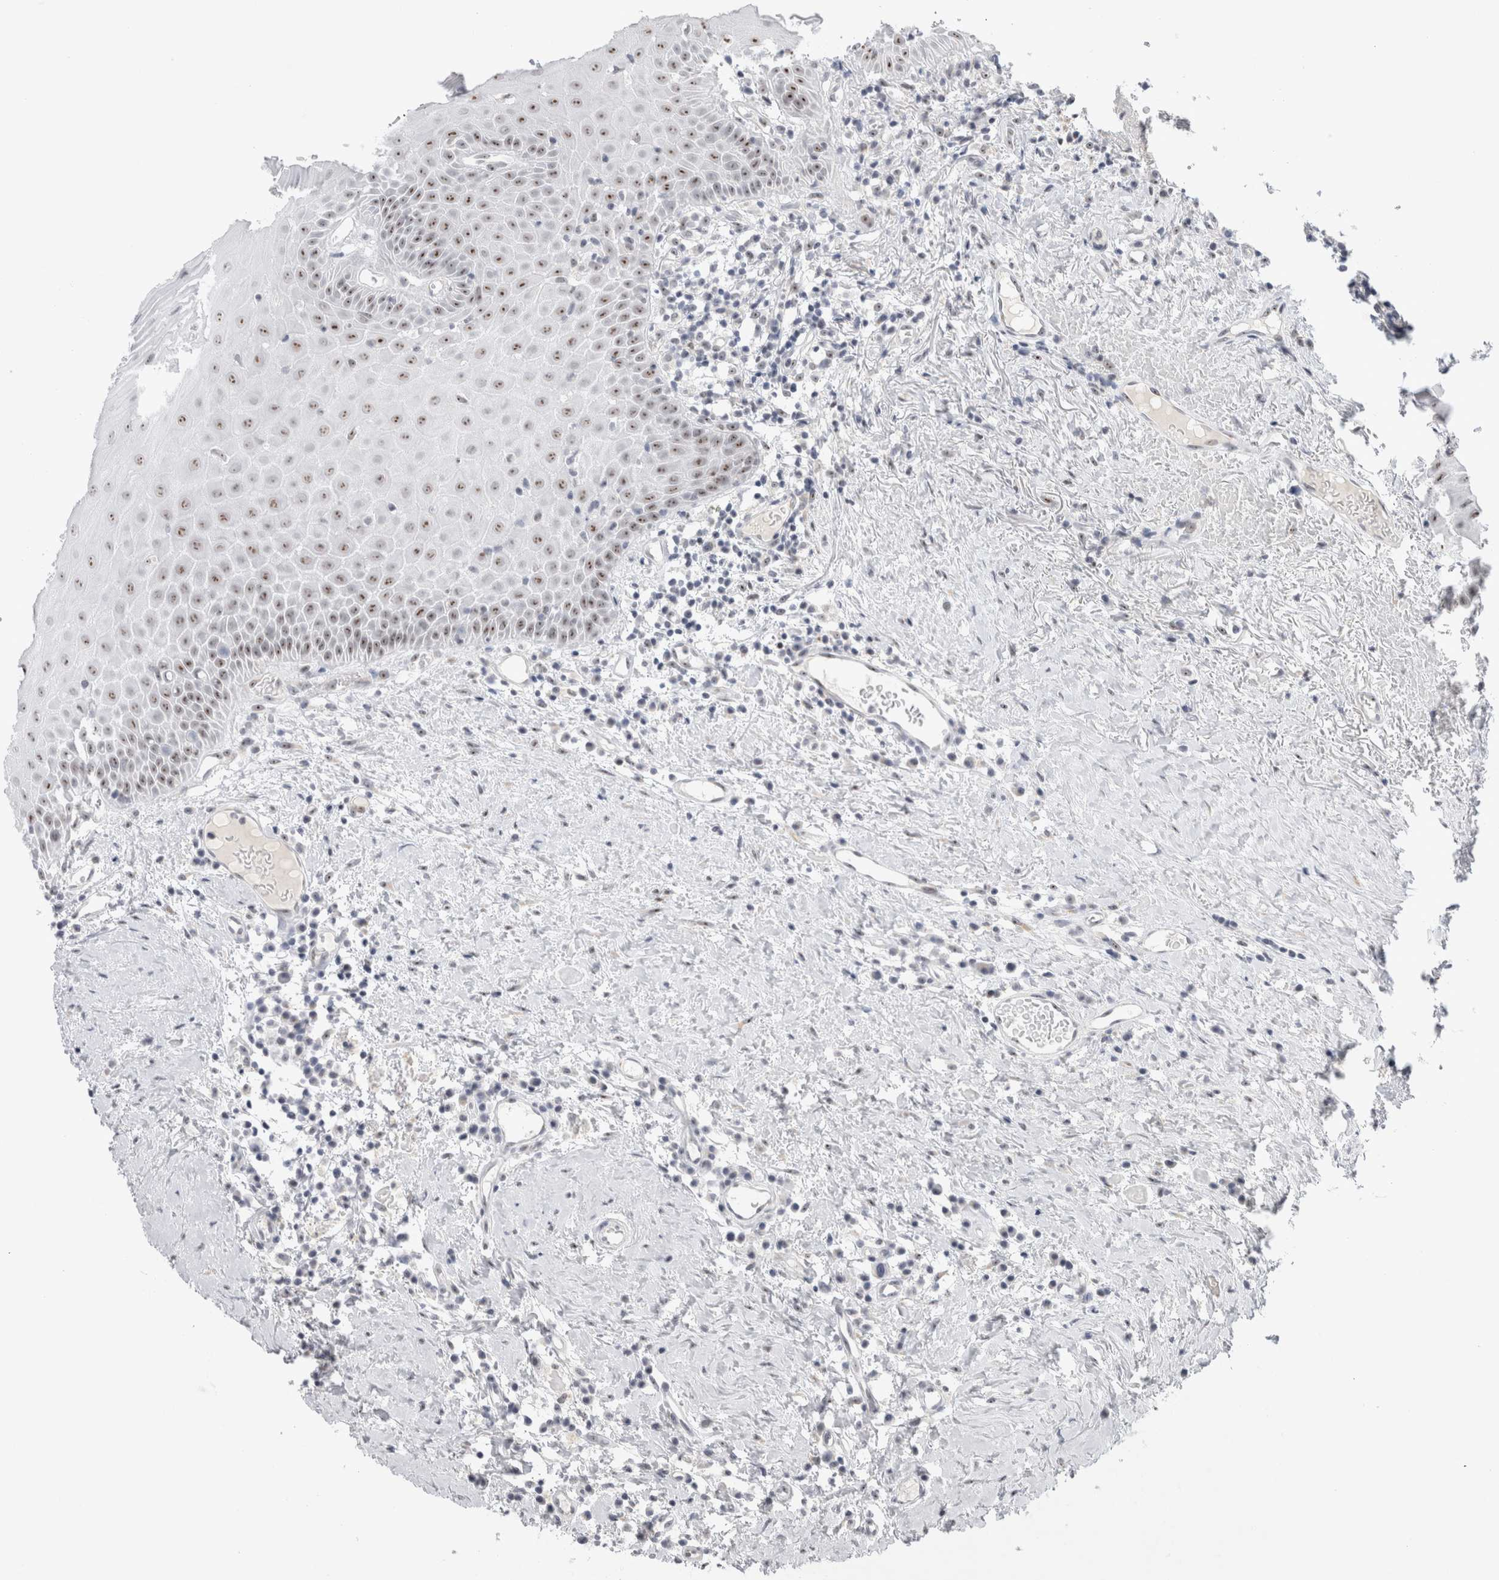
{"staining": {"intensity": "weak", "quantity": ">75%", "location": "nuclear"}, "tissue": "oral mucosa", "cell_type": "Squamous epithelial cells", "image_type": "normal", "snomed": [{"axis": "morphology", "description": "Normal tissue, NOS"}, {"axis": "topography", "description": "Skeletal muscle"}, {"axis": "topography", "description": "Oral tissue"}, {"axis": "topography", "description": "Peripheral nerve tissue"}], "caption": "IHC photomicrograph of unremarkable oral mucosa: oral mucosa stained using IHC exhibits low levels of weak protein expression localized specifically in the nuclear of squamous epithelial cells, appearing as a nuclear brown color.", "gene": "CERS5", "patient": {"sex": "female", "age": 84}}